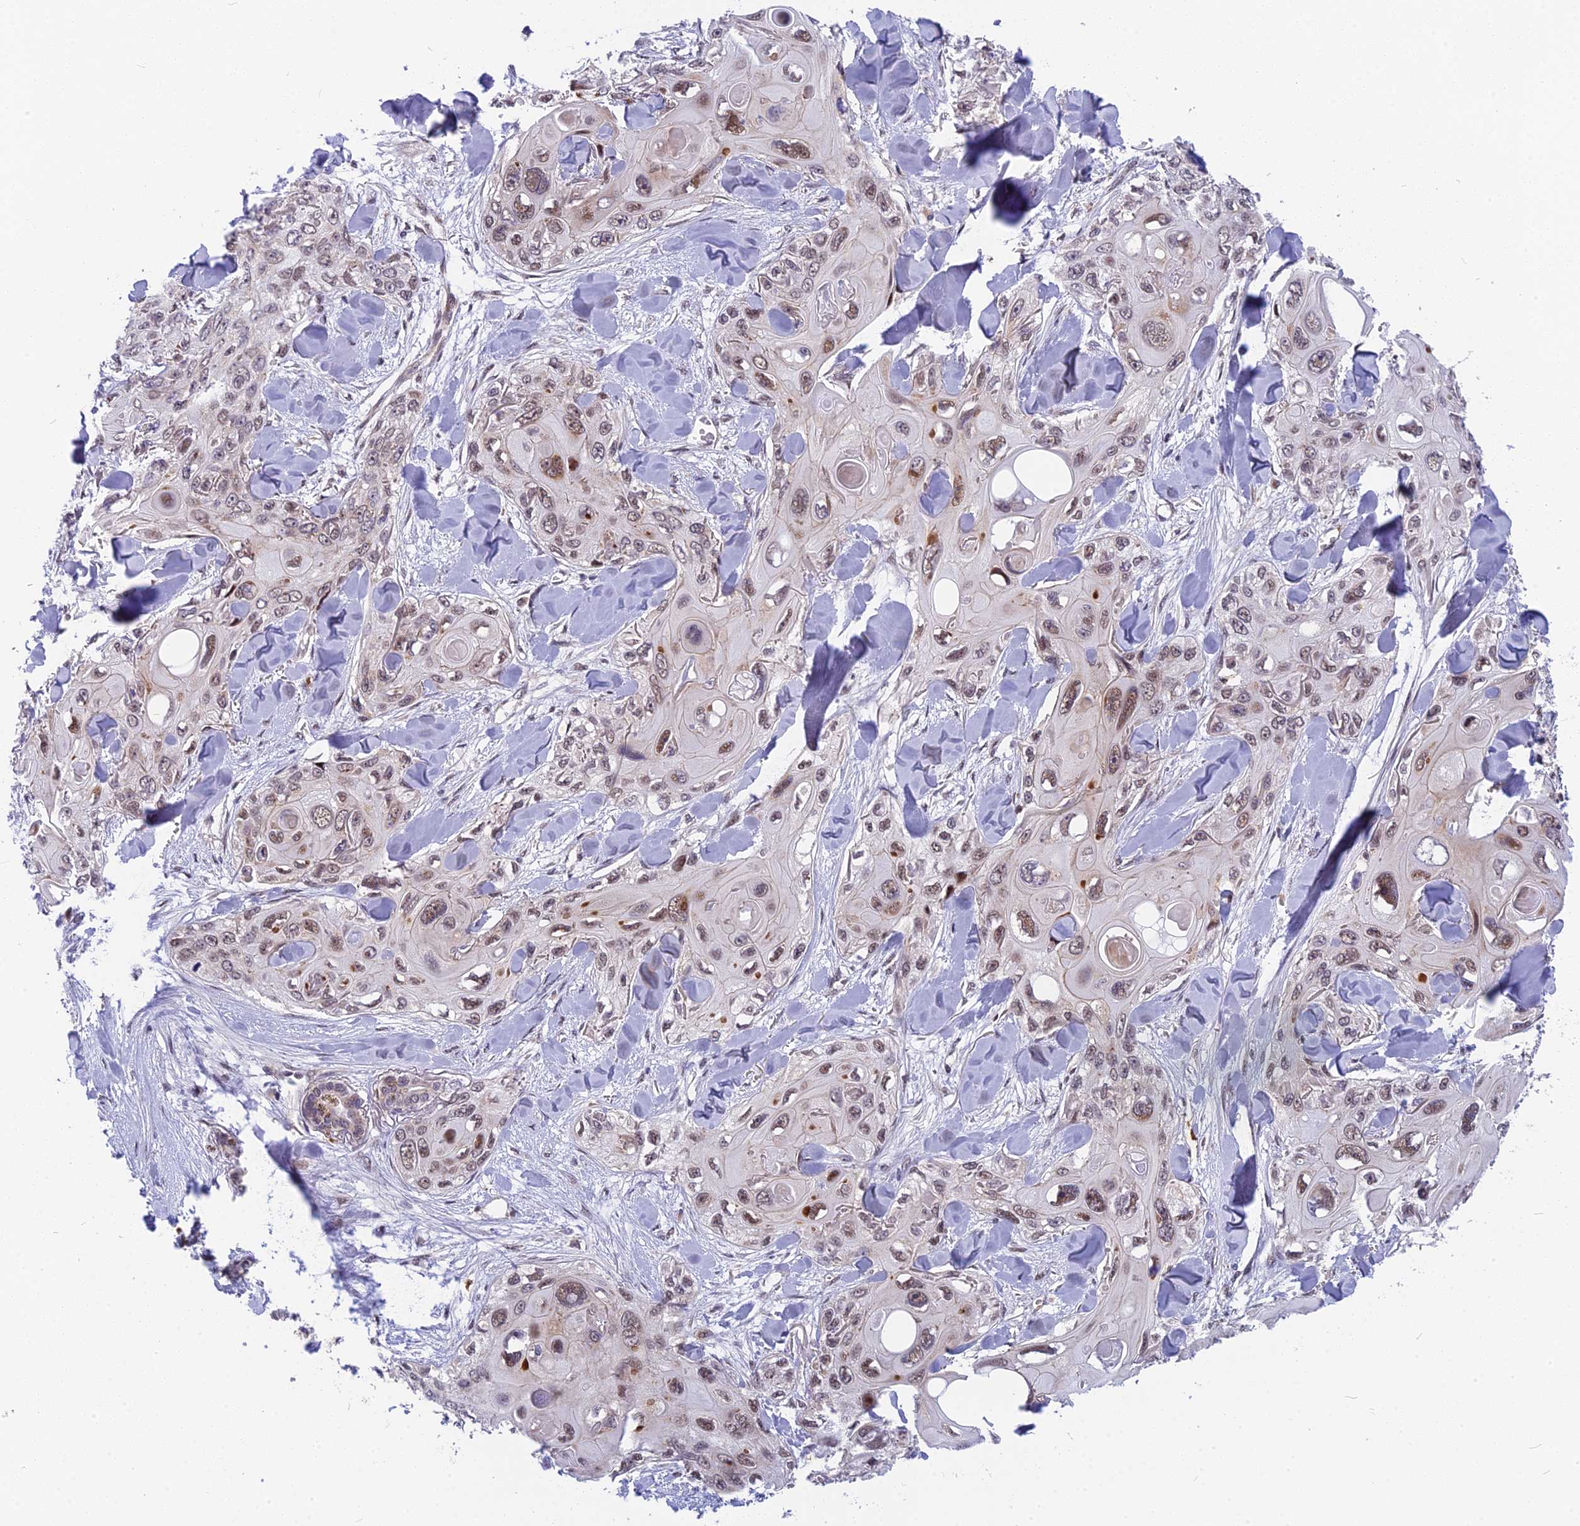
{"staining": {"intensity": "moderate", "quantity": ">75%", "location": "nuclear"}, "tissue": "skin cancer", "cell_type": "Tumor cells", "image_type": "cancer", "snomed": [{"axis": "morphology", "description": "Normal tissue, NOS"}, {"axis": "morphology", "description": "Squamous cell carcinoma, NOS"}, {"axis": "topography", "description": "Skin"}], "caption": "Brown immunohistochemical staining in human skin cancer displays moderate nuclear positivity in approximately >75% of tumor cells.", "gene": "CMC1", "patient": {"sex": "male", "age": 72}}